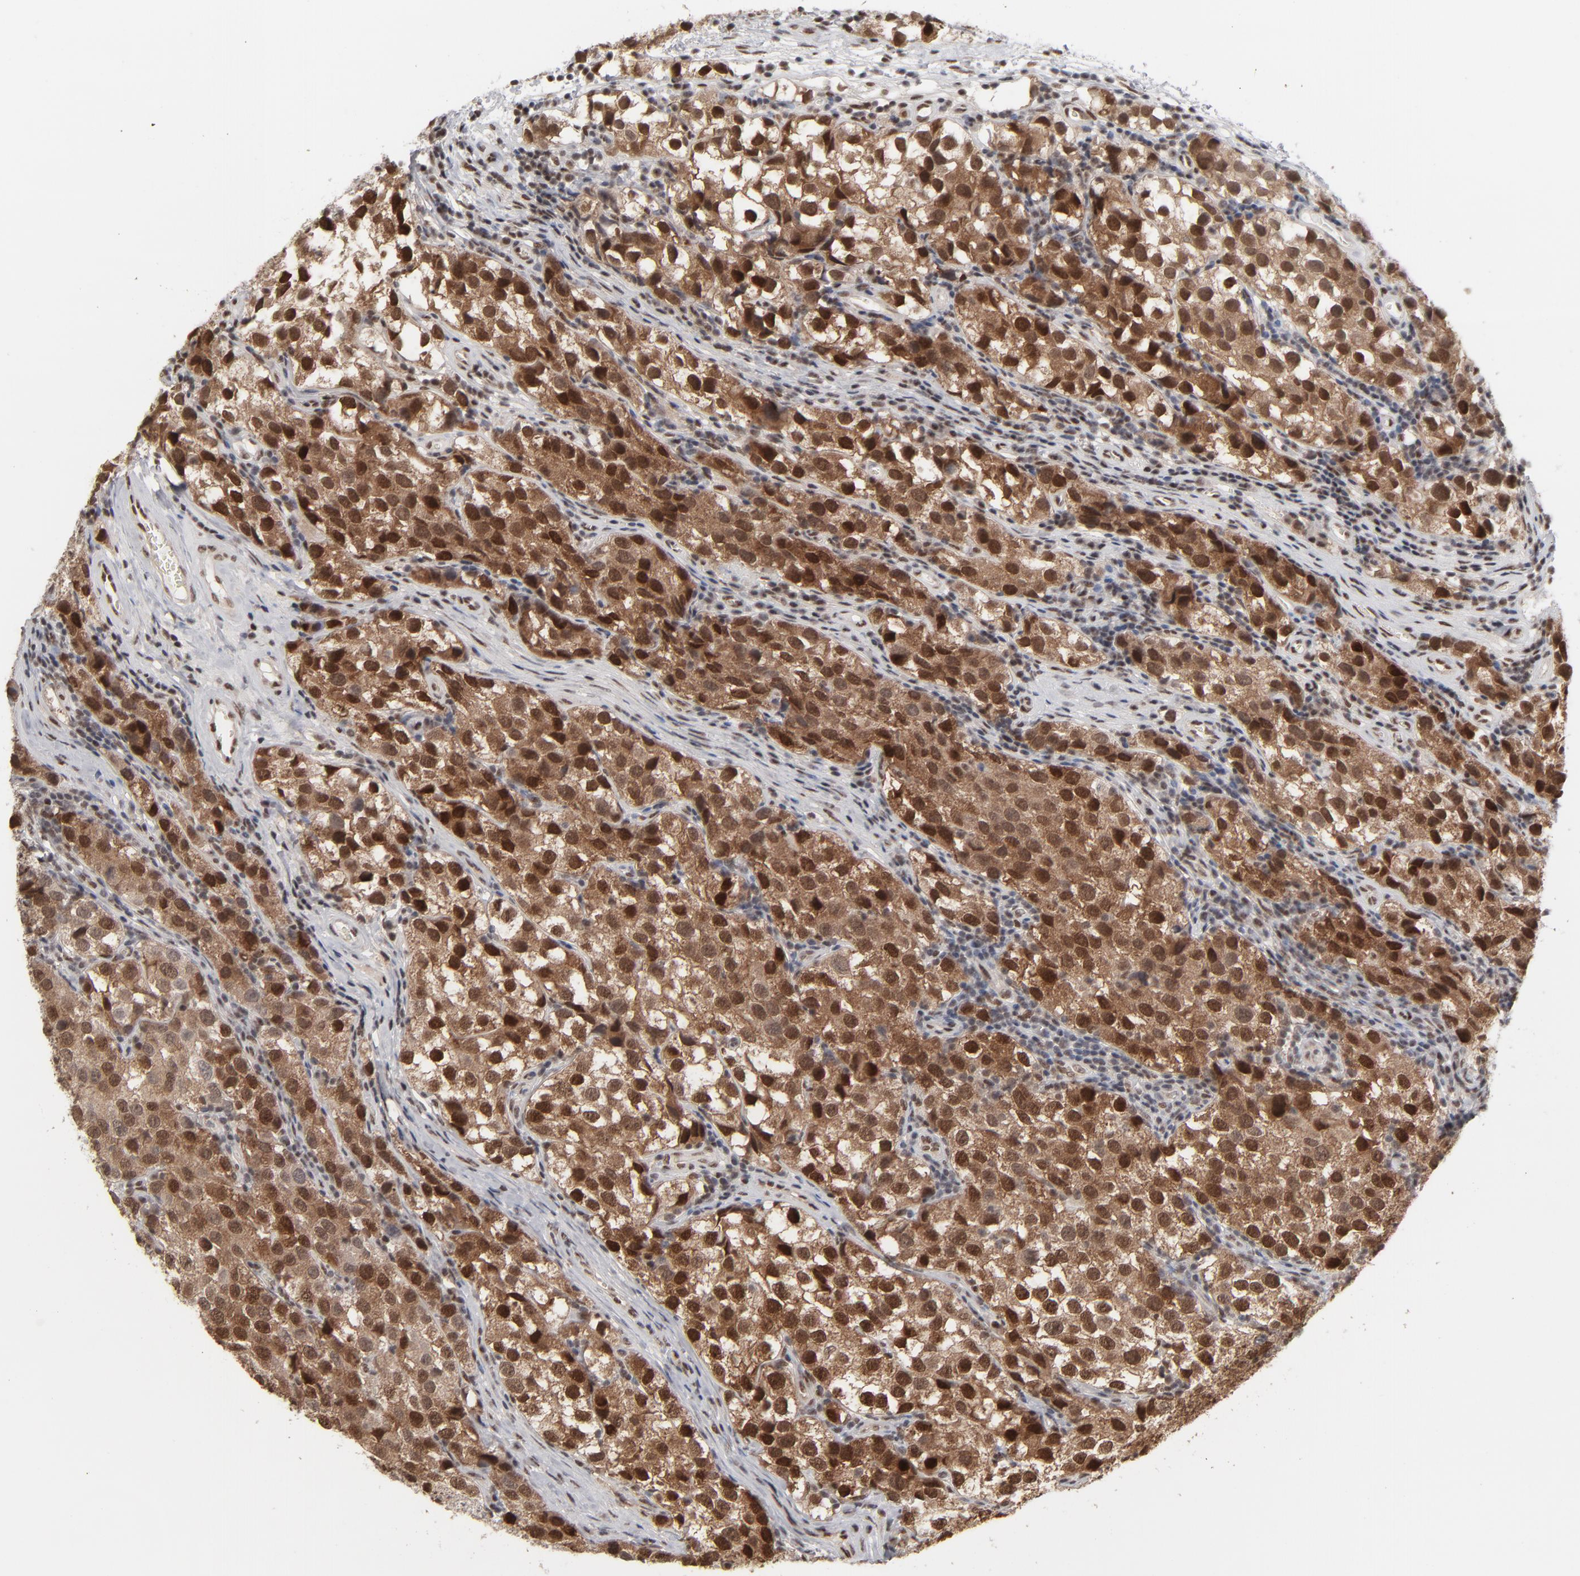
{"staining": {"intensity": "strong", "quantity": ">75%", "location": "cytoplasmic/membranous,nuclear"}, "tissue": "testis cancer", "cell_type": "Tumor cells", "image_type": "cancer", "snomed": [{"axis": "morphology", "description": "Seminoma, NOS"}, {"axis": "topography", "description": "Testis"}], "caption": "Approximately >75% of tumor cells in human testis cancer (seminoma) demonstrate strong cytoplasmic/membranous and nuclear protein positivity as visualized by brown immunohistochemical staining.", "gene": "IRF9", "patient": {"sex": "male", "age": 39}}